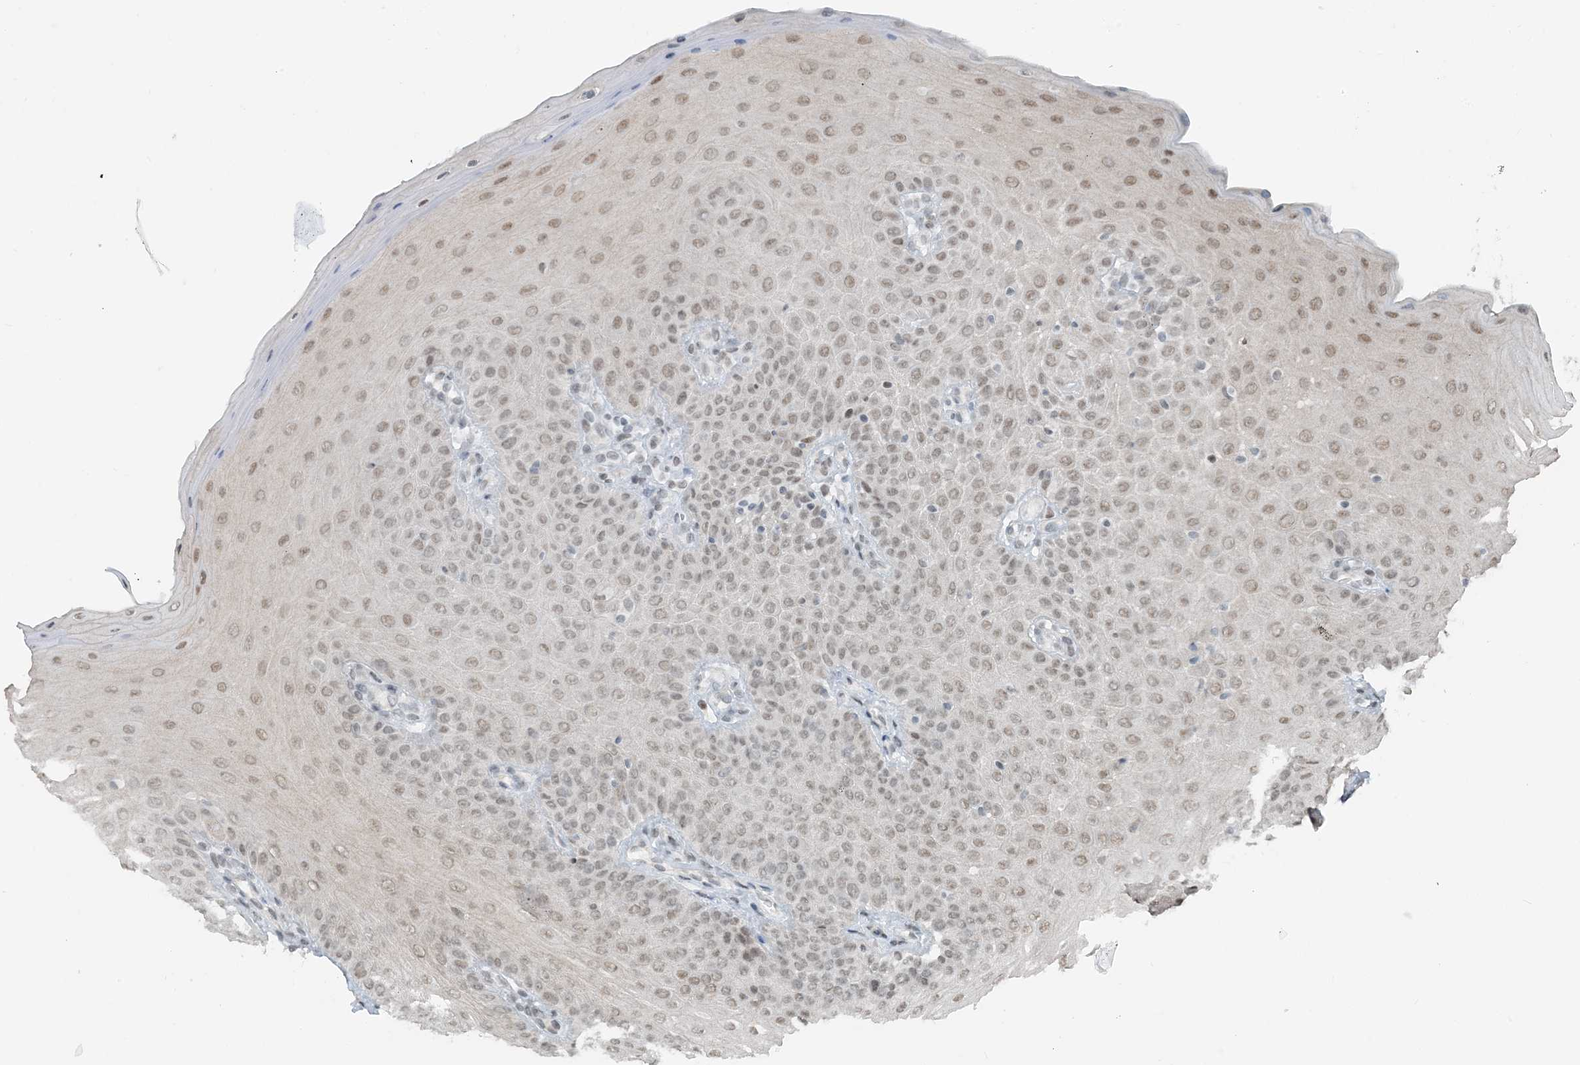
{"staining": {"intensity": "weak", "quantity": "25%-75%", "location": "nuclear"}, "tissue": "oral mucosa", "cell_type": "Squamous epithelial cells", "image_type": "normal", "snomed": [{"axis": "morphology", "description": "Normal tissue, NOS"}, {"axis": "topography", "description": "Oral tissue"}], "caption": "A low amount of weak nuclear staining is identified in approximately 25%-75% of squamous epithelial cells in unremarkable oral mucosa. The staining is performed using DAB brown chromogen to label protein expression. The nuclei are counter-stained blue using hematoxylin.", "gene": "ZNF500", "patient": {"sex": "female", "age": 68}}